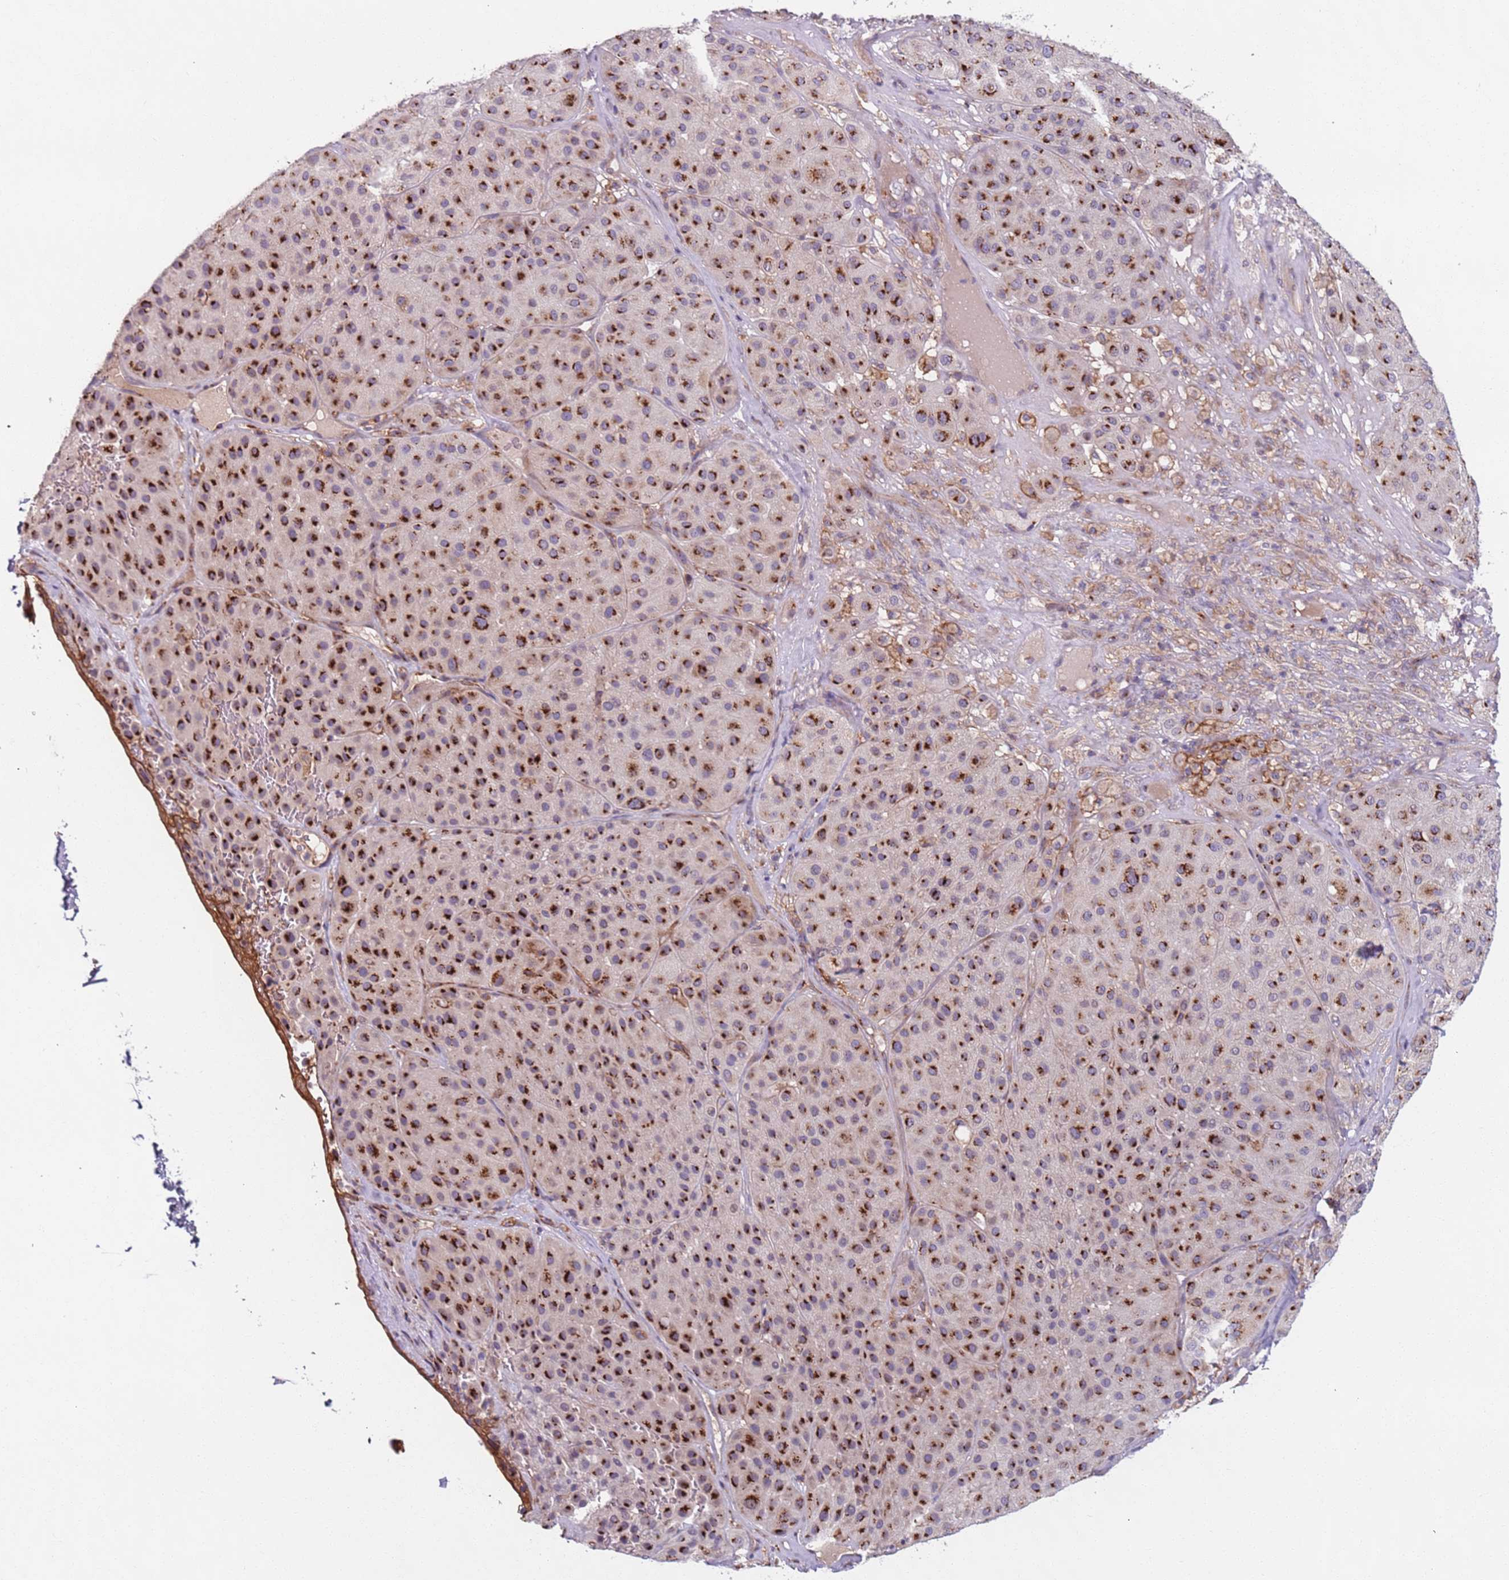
{"staining": {"intensity": "strong", "quantity": ">75%", "location": "cytoplasmic/membranous"}, "tissue": "melanoma", "cell_type": "Tumor cells", "image_type": "cancer", "snomed": [{"axis": "morphology", "description": "Malignant melanoma, Metastatic site"}, {"axis": "topography", "description": "Smooth muscle"}], "caption": "Immunohistochemistry (IHC) photomicrograph of human malignant melanoma (metastatic site) stained for a protein (brown), which displays high levels of strong cytoplasmic/membranous expression in about >75% of tumor cells.", "gene": "AKTIP", "patient": {"sex": "male", "age": 41}}